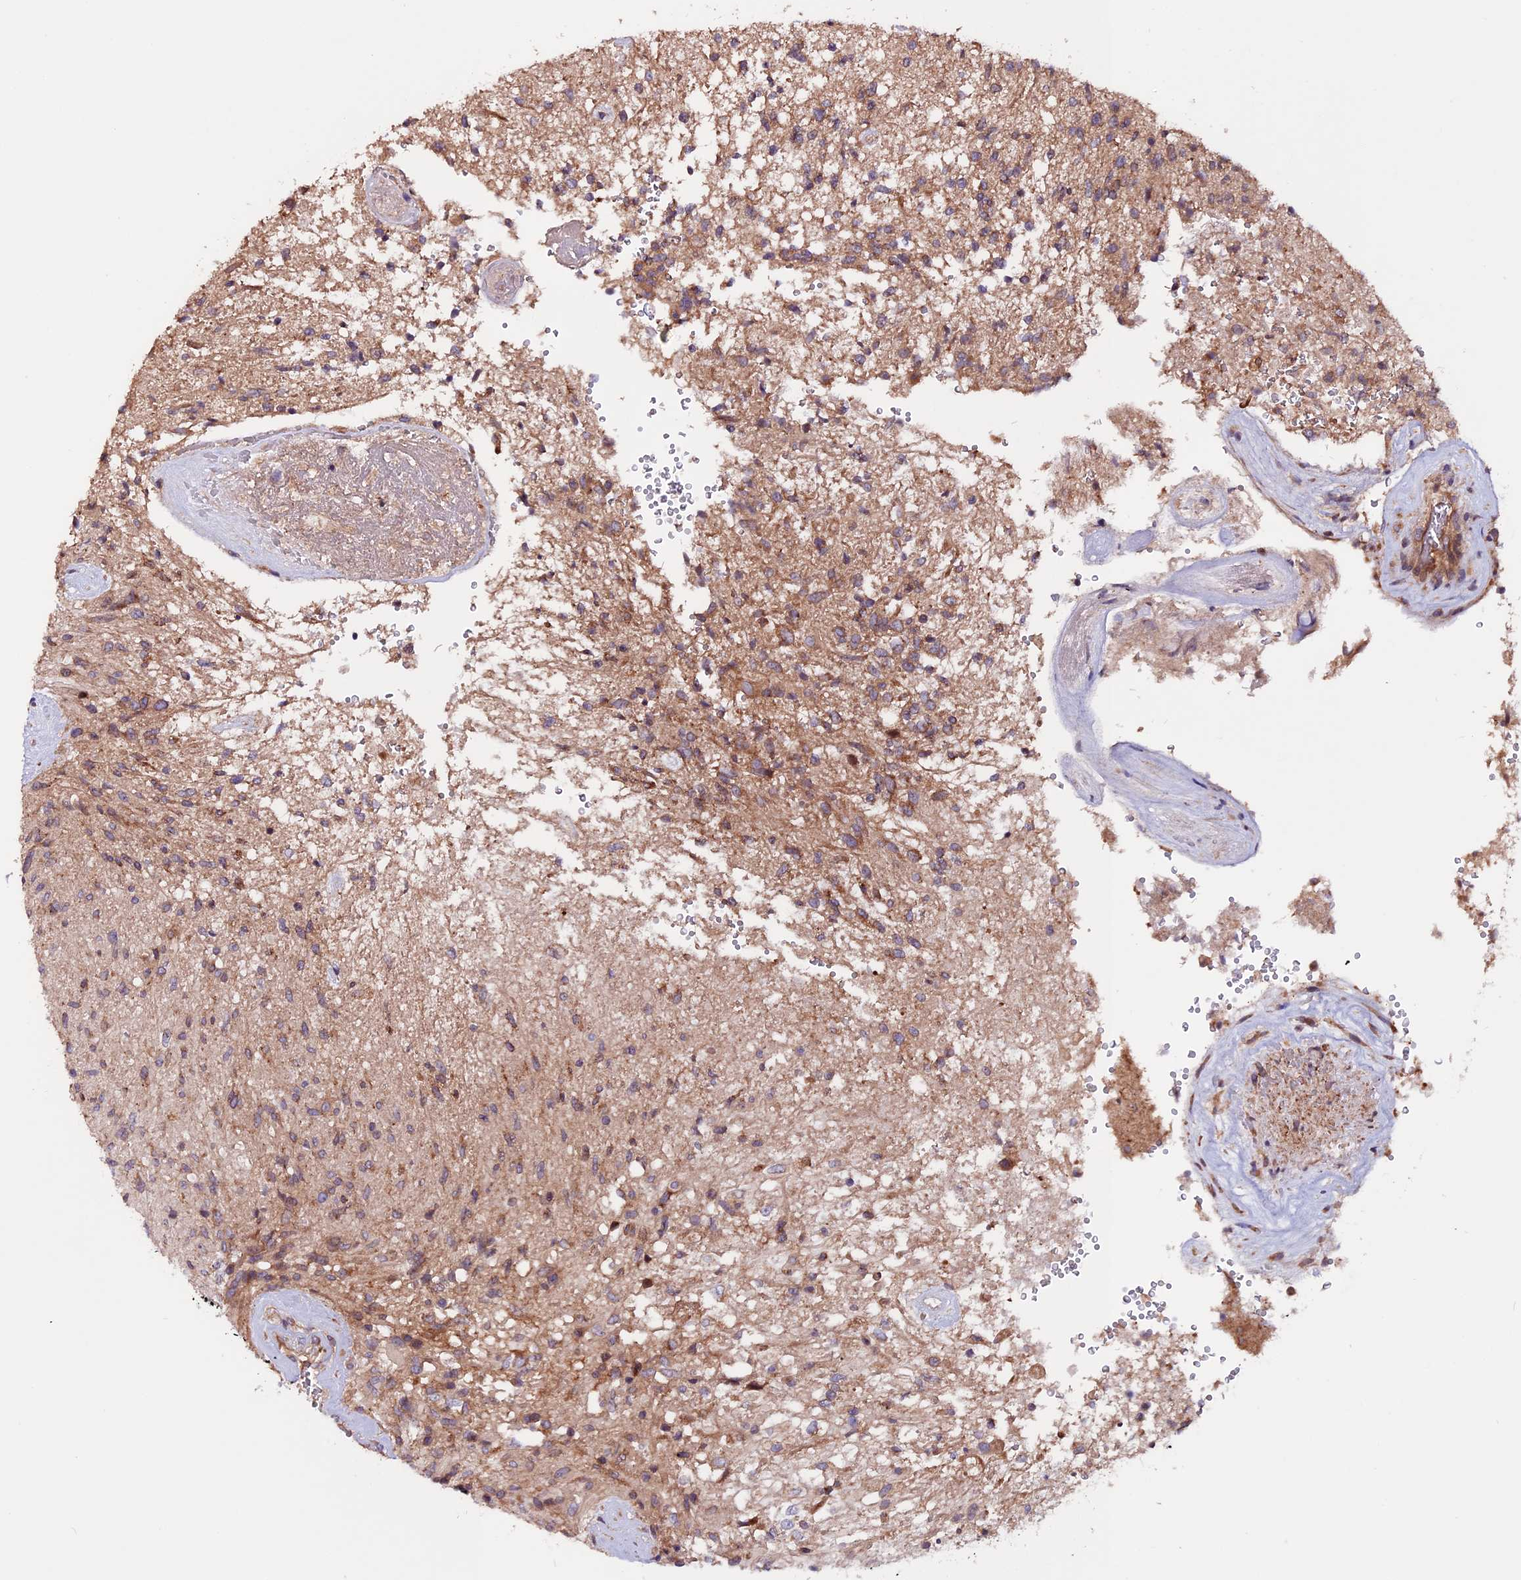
{"staining": {"intensity": "weak", "quantity": "25%-75%", "location": "cytoplasmic/membranous"}, "tissue": "glioma", "cell_type": "Tumor cells", "image_type": "cancer", "snomed": [{"axis": "morphology", "description": "Glioma, malignant, High grade"}, {"axis": "topography", "description": "Brain"}], "caption": "This micrograph displays immunohistochemistry (IHC) staining of high-grade glioma (malignant), with low weak cytoplasmic/membranous staining in about 25%-75% of tumor cells.", "gene": "ZNF598", "patient": {"sex": "male", "age": 56}}